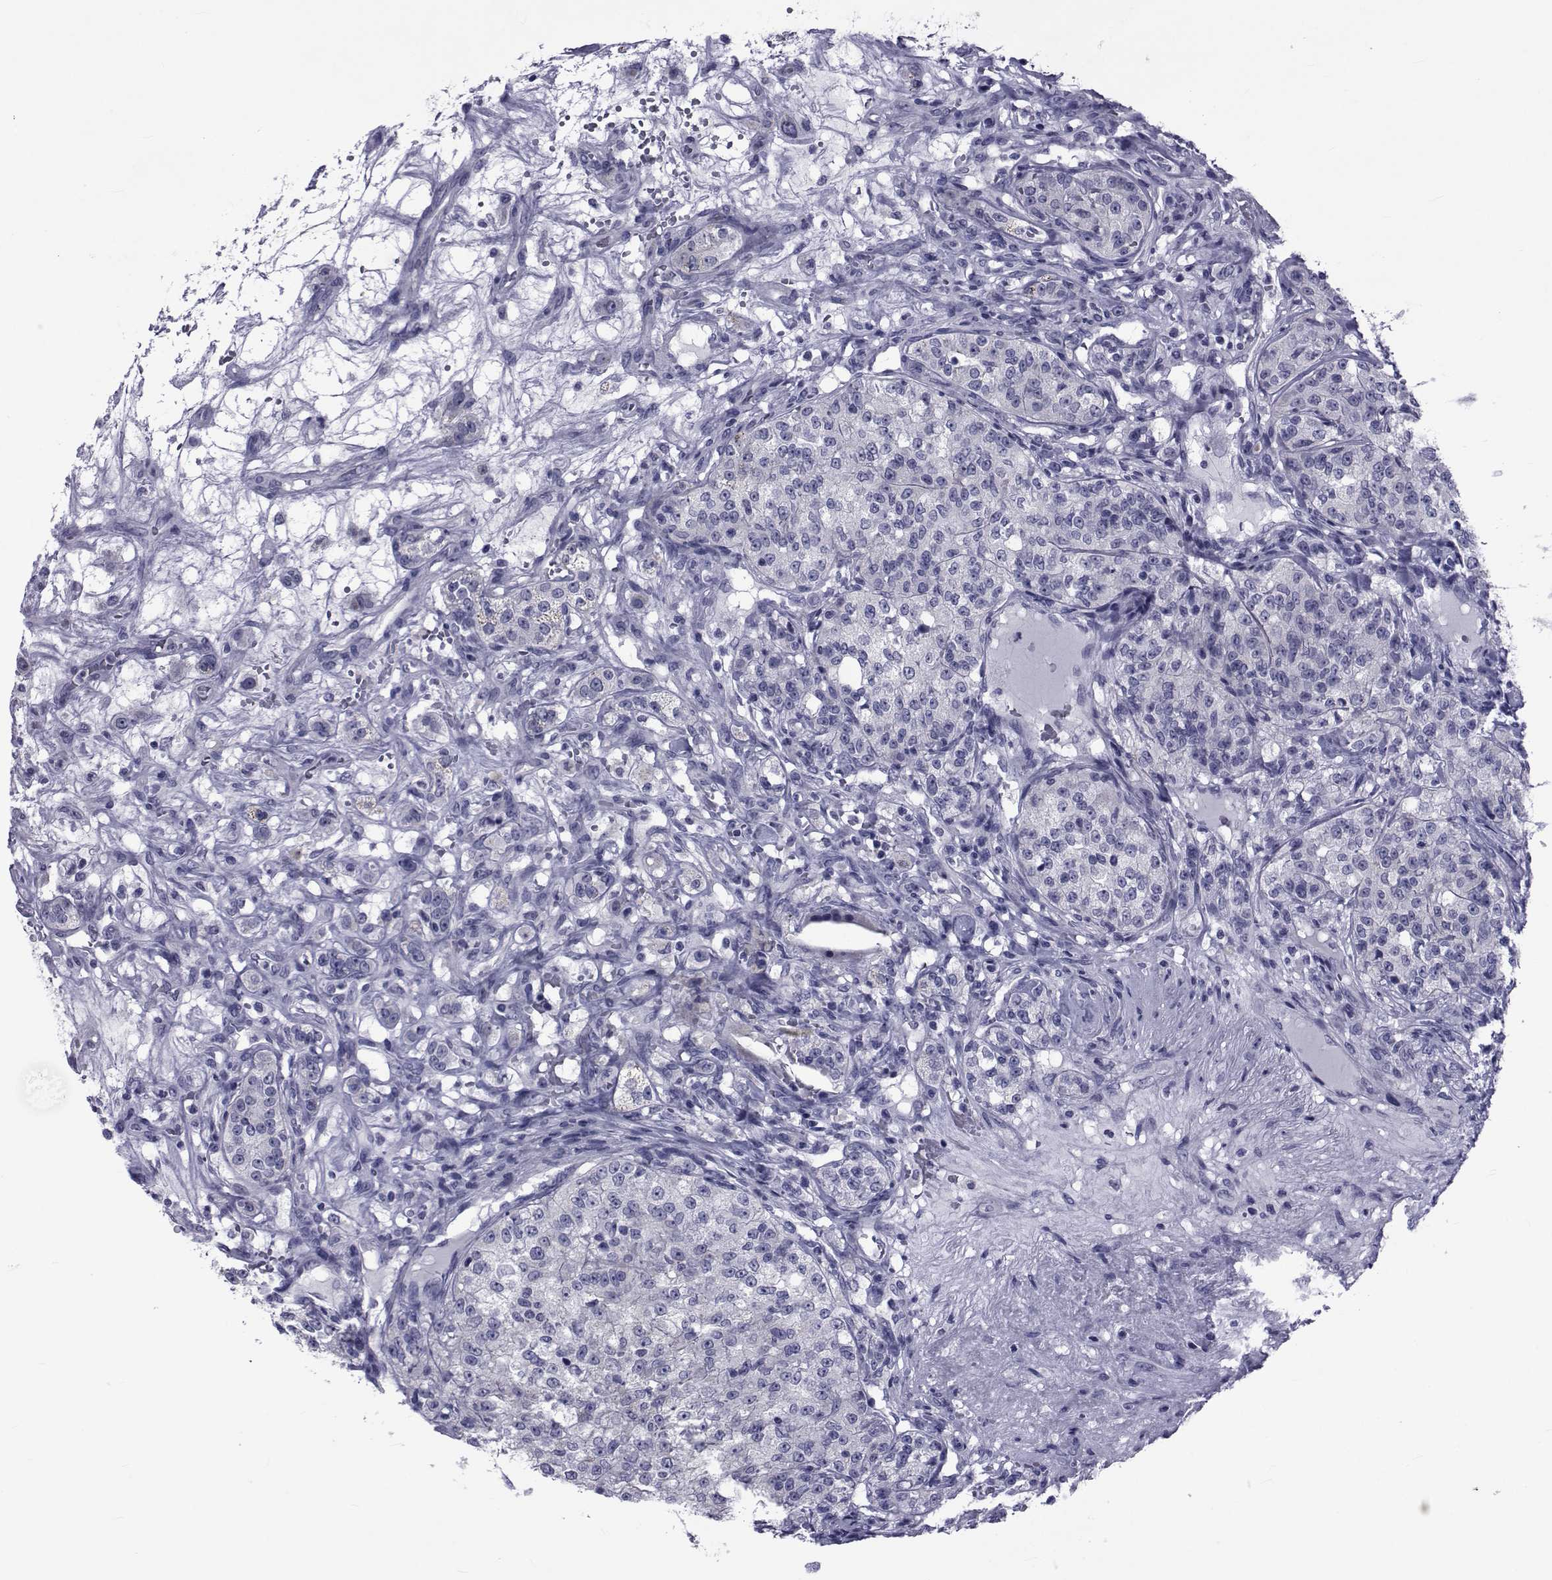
{"staining": {"intensity": "negative", "quantity": "none", "location": "none"}, "tissue": "renal cancer", "cell_type": "Tumor cells", "image_type": "cancer", "snomed": [{"axis": "morphology", "description": "Adenocarcinoma, NOS"}, {"axis": "topography", "description": "Kidney"}], "caption": "This histopathology image is of renal adenocarcinoma stained with IHC to label a protein in brown with the nuclei are counter-stained blue. There is no positivity in tumor cells.", "gene": "GKAP1", "patient": {"sex": "female", "age": 63}}